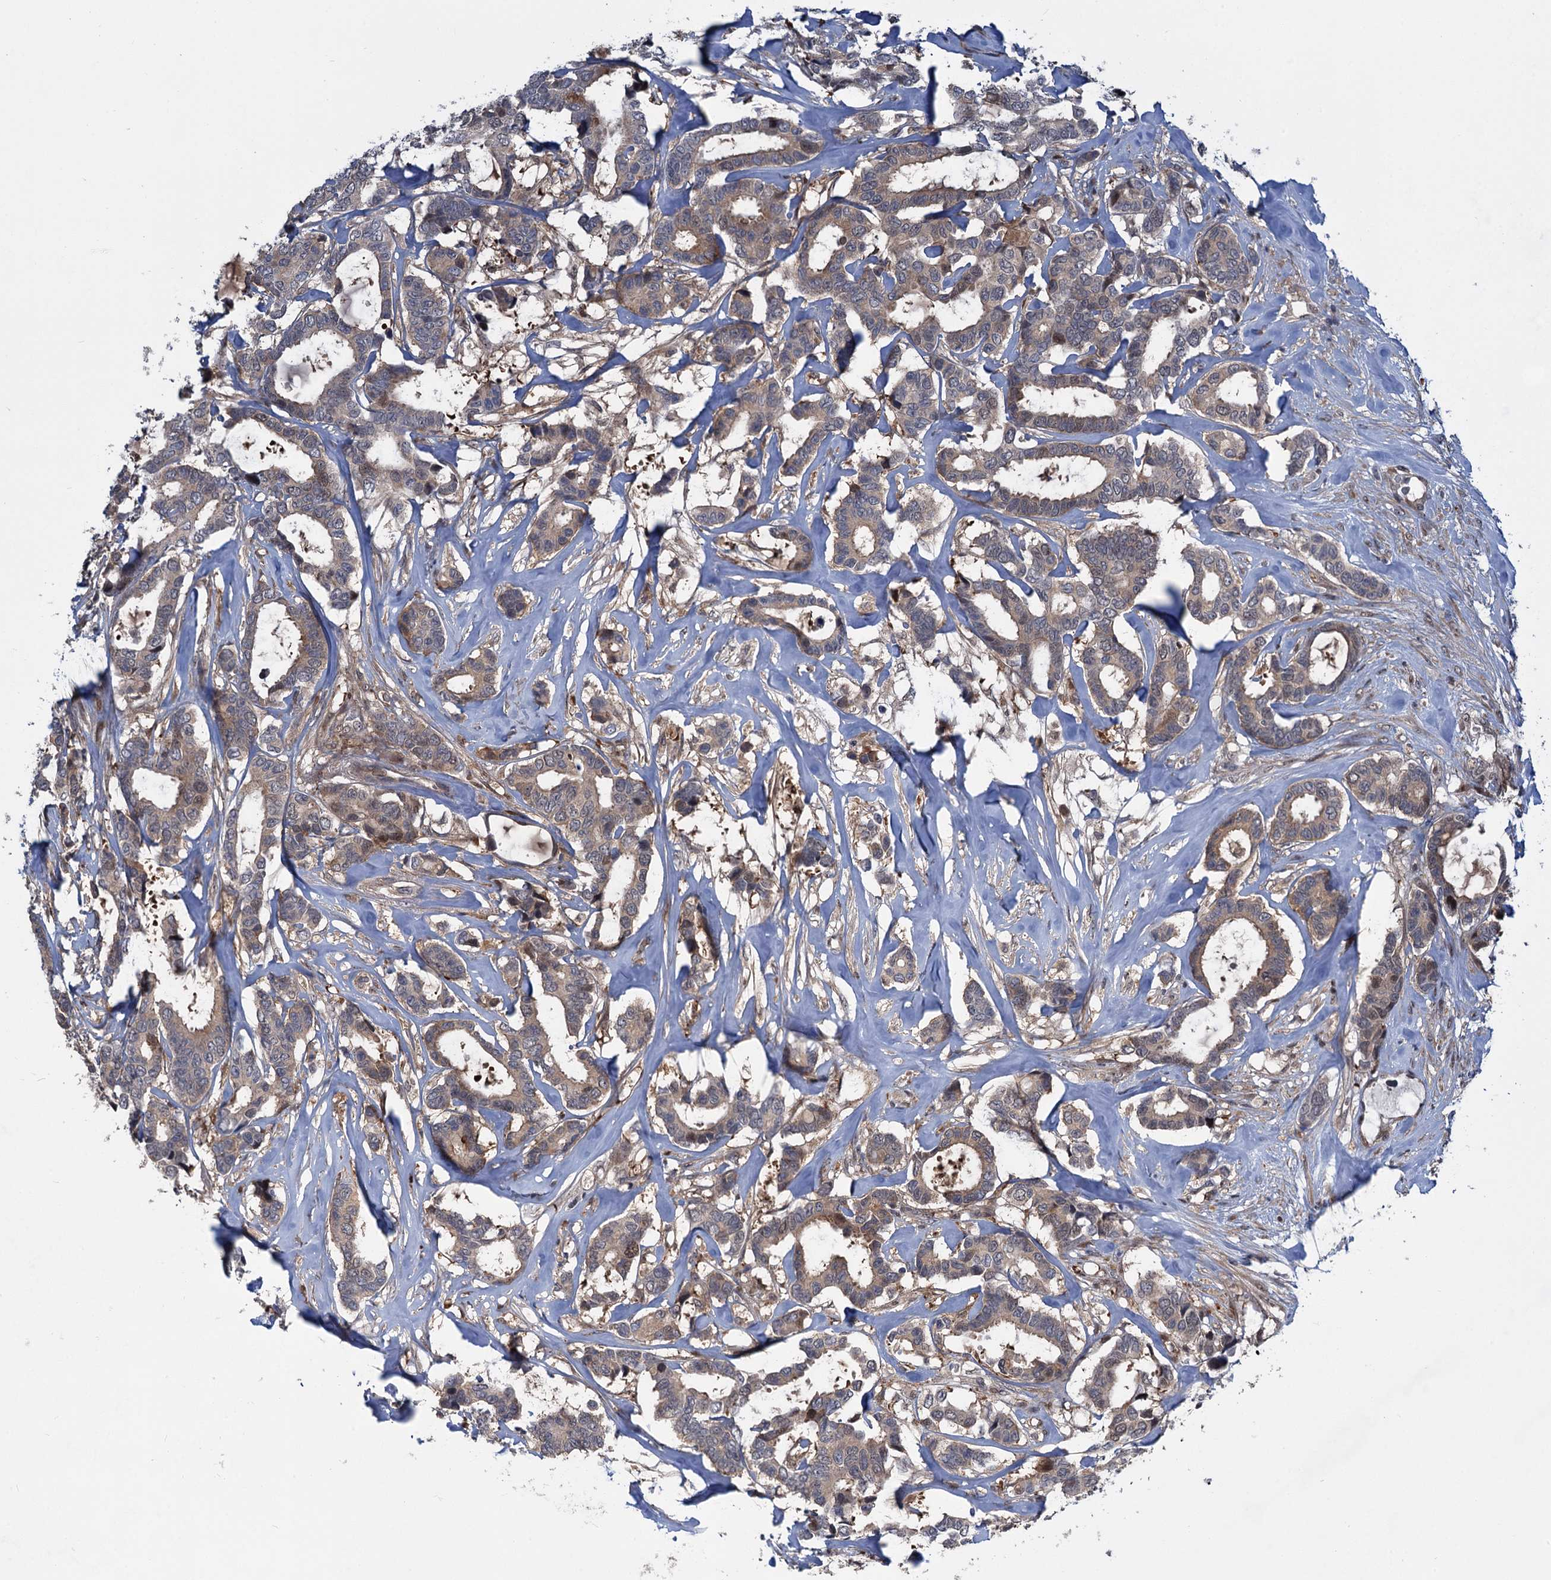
{"staining": {"intensity": "weak", "quantity": ">75%", "location": "cytoplasmic/membranous,nuclear"}, "tissue": "breast cancer", "cell_type": "Tumor cells", "image_type": "cancer", "snomed": [{"axis": "morphology", "description": "Duct carcinoma"}, {"axis": "topography", "description": "Breast"}], "caption": "A brown stain shows weak cytoplasmic/membranous and nuclear expression of a protein in breast invasive ductal carcinoma tumor cells. (DAB (3,3'-diaminobenzidine) IHC, brown staining for protein, blue staining for nuclei).", "gene": "GPBP1", "patient": {"sex": "female", "age": 87}}